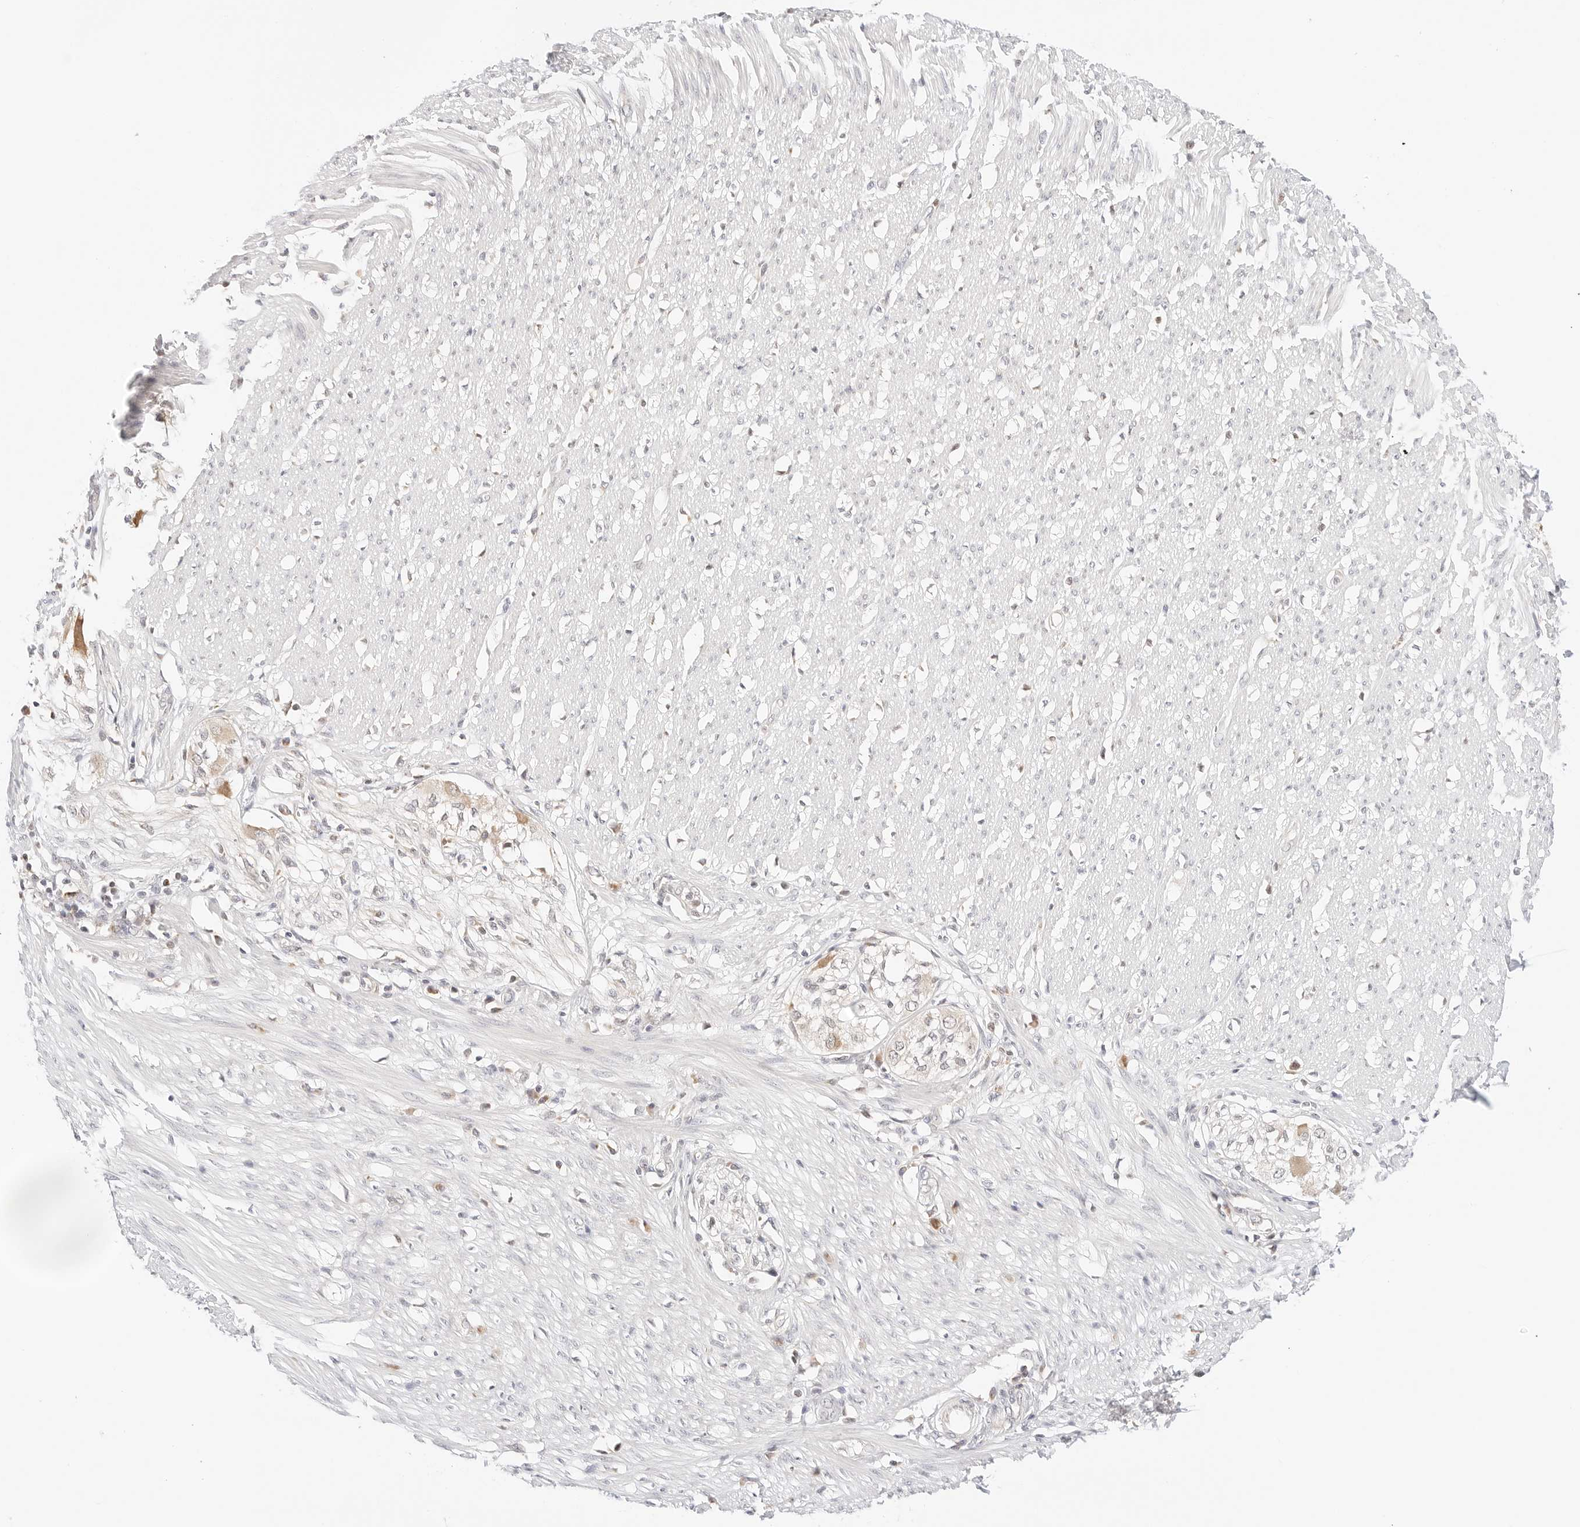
{"staining": {"intensity": "weak", "quantity": "<25%", "location": "cytoplasmic/membranous"}, "tissue": "smooth muscle", "cell_type": "Smooth muscle cells", "image_type": "normal", "snomed": [{"axis": "morphology", "description": "Normal tissue, NOS"}, {"axis": "morphology", "description": "Adenocarcinoma, NOS"}, {"axis": "topography", "description": "Colon"}, {"axis": "topography", "description": "Peripheral nerve tissue"}], "caption": "This is a micrograph of immunohistochemistry staining of benign smooth muscle, which shows no expression in smooth muscle cells. (DAB (3,3'-diaminobenzidine) IHC visualized using brightfield microscopy, high magnification).", "gene": "ERO1B", "patient": {"sex": "male", "age": 14}}